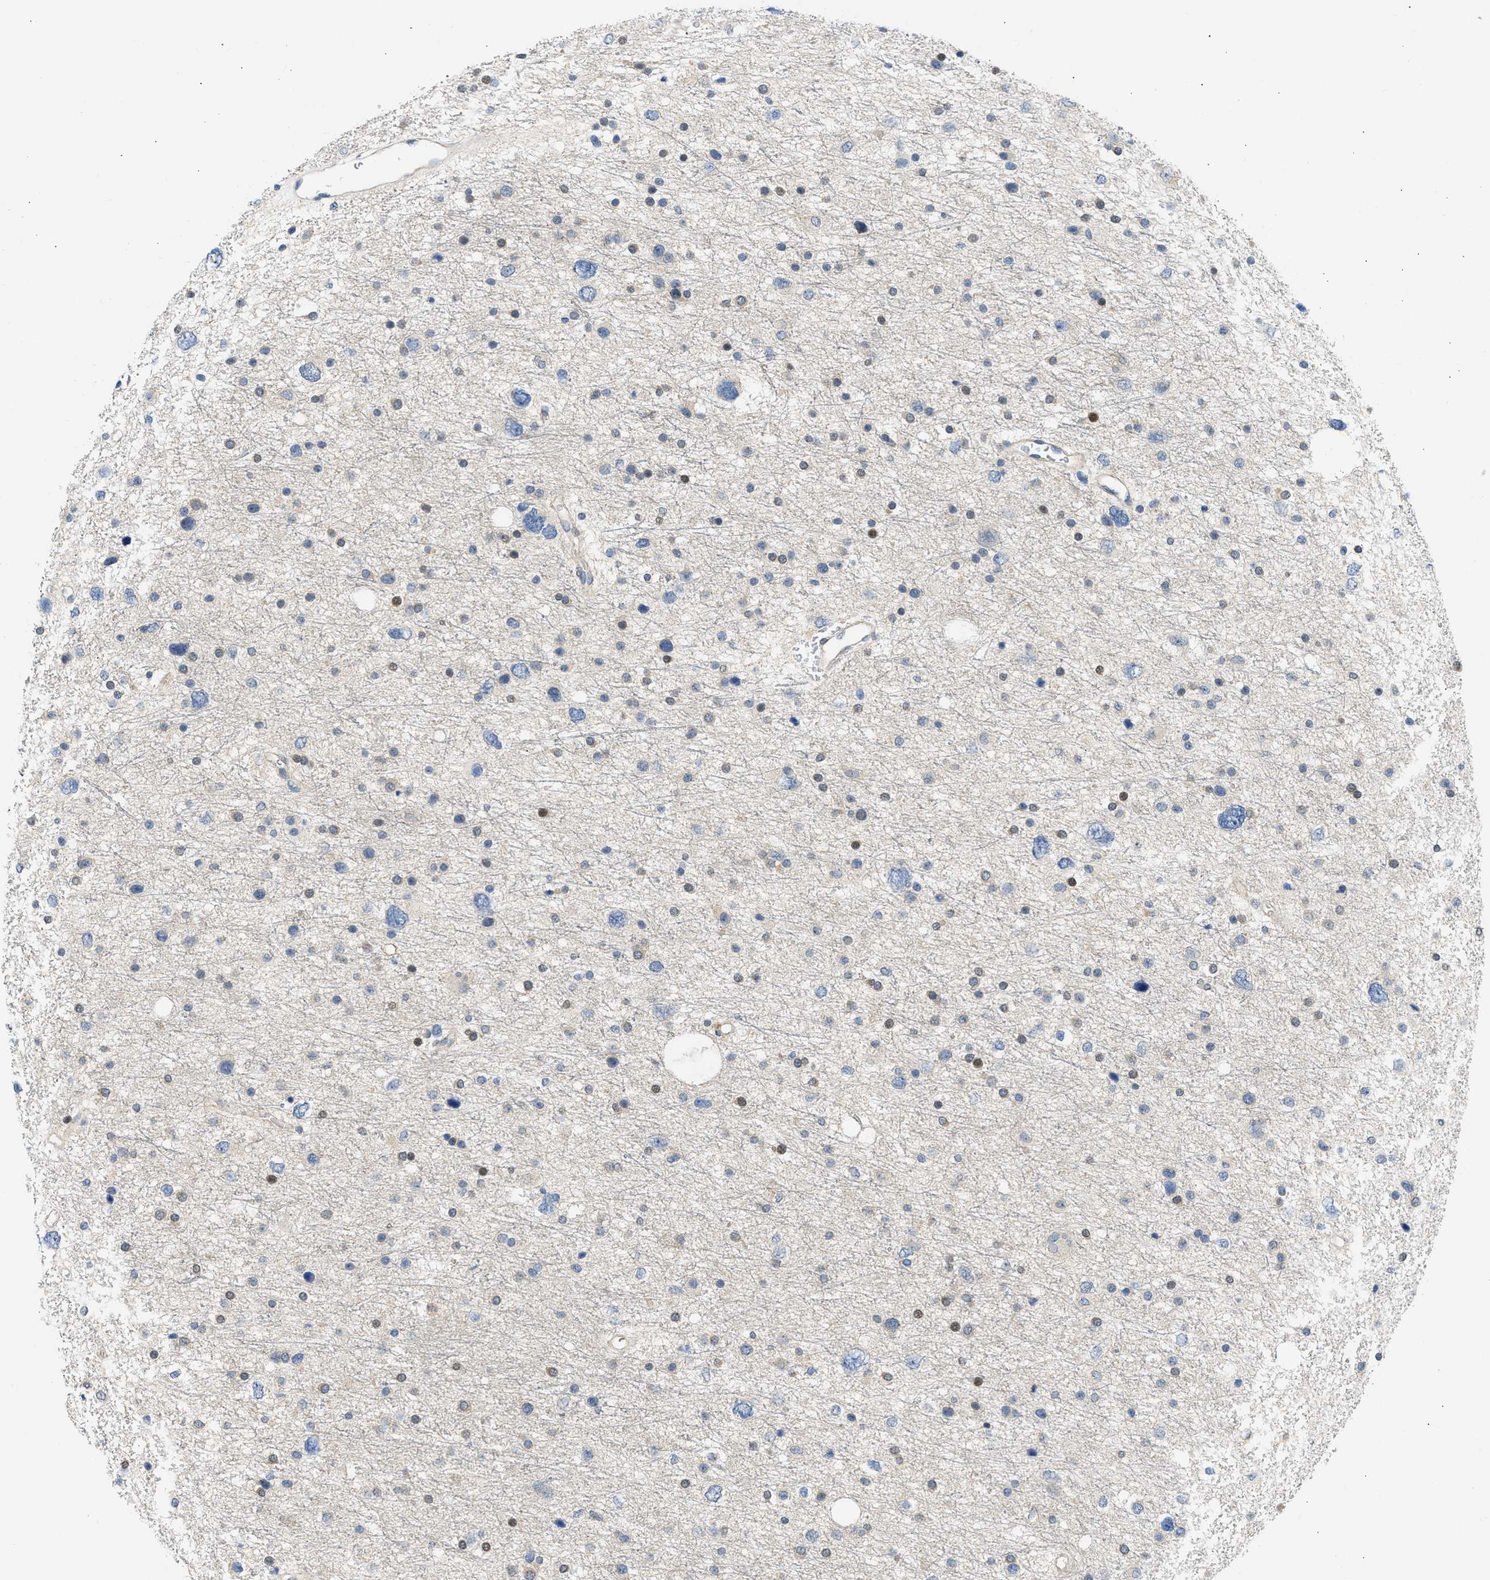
{"staining": {"intensity": "moderate", "quantity": "<25%", "location": "nuclear"}, "tissue": "glioma", "cell_type": "Tumor cells", "image_type": "cancer", "snomed": [{"axis": "morphology", "description": "Glioma, malignant, Low grade"}, {"axis": "topography", "description": "Brain"}], "caption": "Approximately <25% of tumor cells in glioma show moderate nuclear protein staining as visualized by brown immunohistochemical staining.", "gene": "OLIG3", "patient": {"sex": "female", "age": 37}}